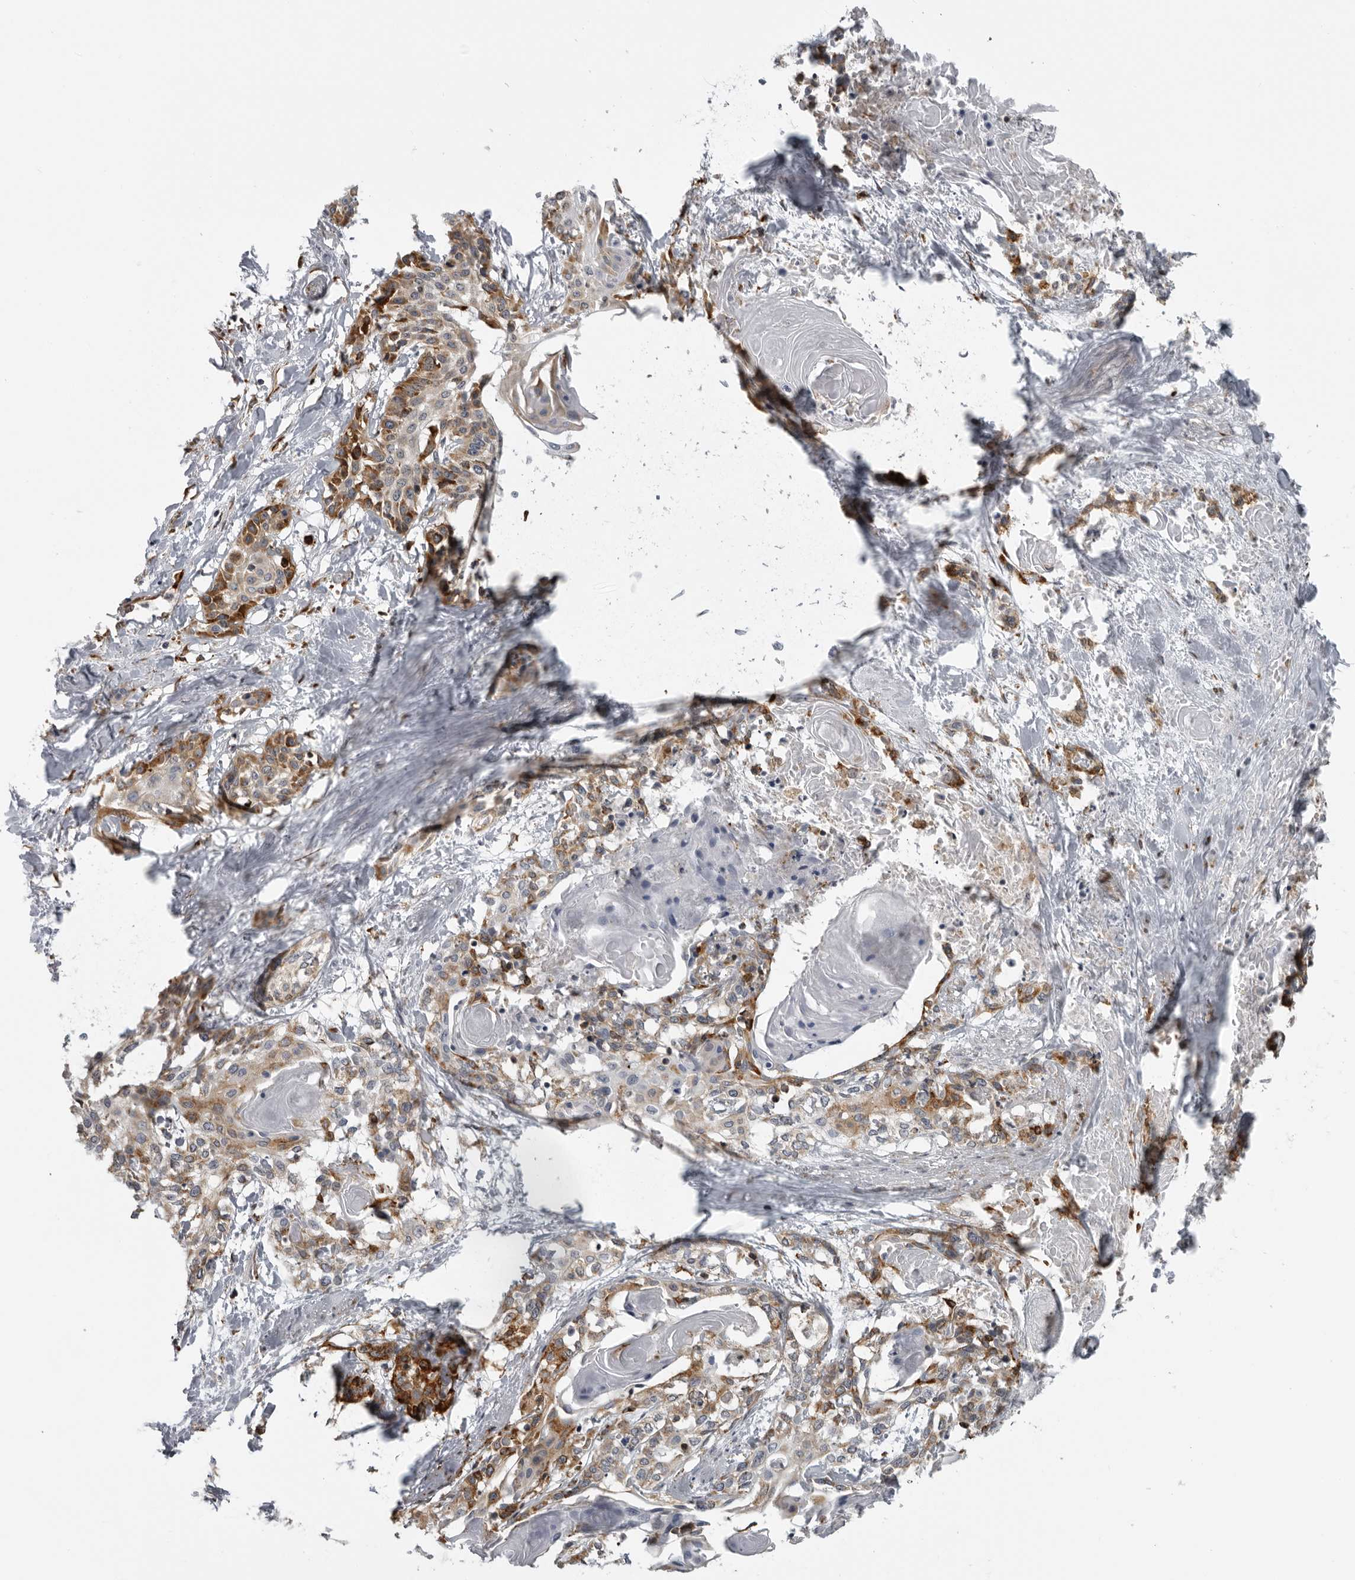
{"staining": {"intensity": "moderate", "quantity": "25%-75%", "location": "cytoplasmic/membranous"}, "tissue": "cervical cancer", "cell_type": "Tumor cells", "image_type": "cancer", "snomed": [{"axis": "morphology", "description": "Squamous cell carcinoma, NOS"}, {"axis": "topography", "description": "Cervix"}], "caption": "Cervical squamous cell carcinoma stained with immunohistochemistry reveals moderate cytoplasmic/membranous positivity in about 25%-75% of tumor cells. Ihc stains the protein of interest in brown and the nuclei are stained blue.", "gene": "ALPK2", "patient": {"sex": "female", "age": 57}}